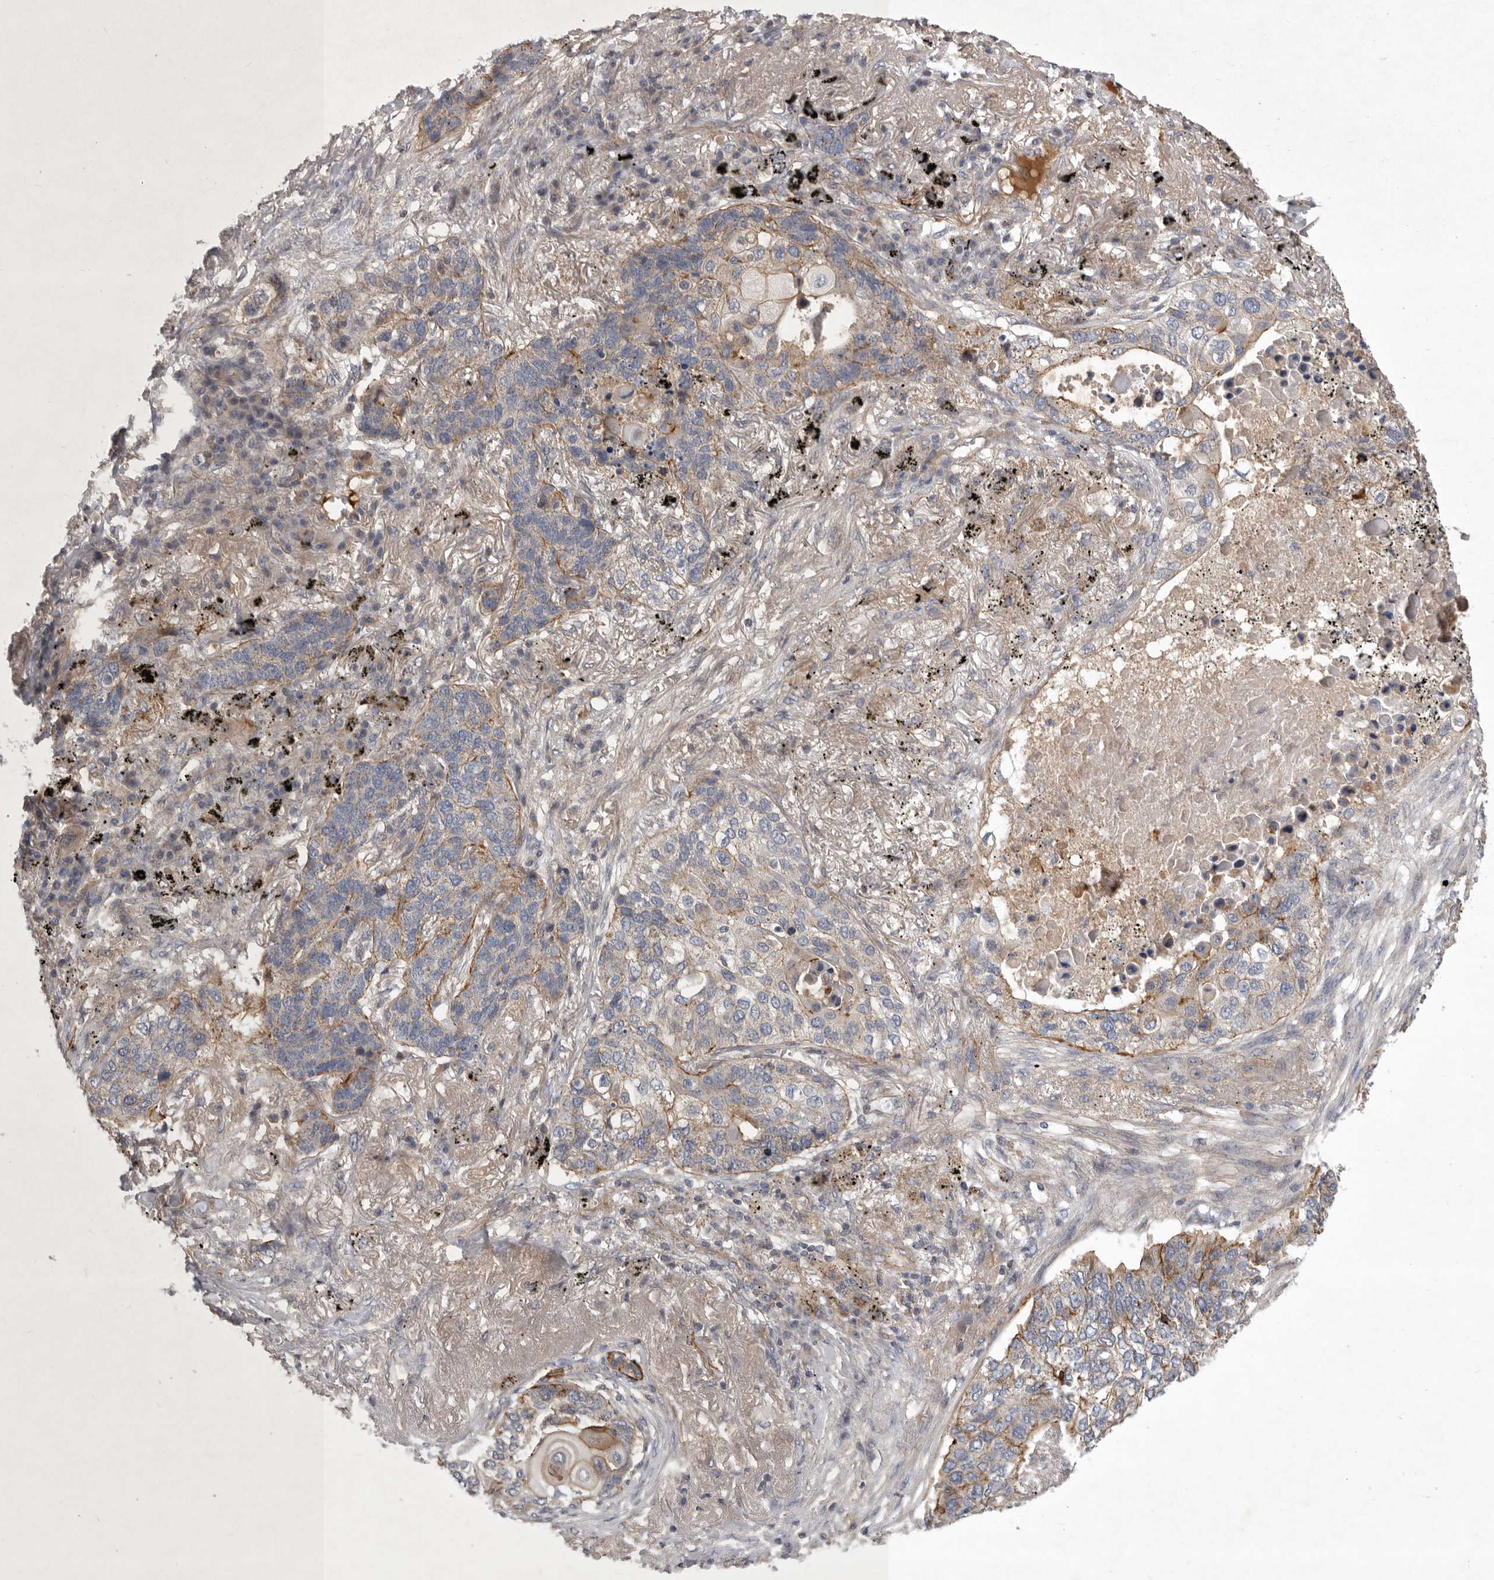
{"staining": {"intensity": "weak", "quantity": "<25%", "location": "cytoplasmic/membranous"}, "tissue": "lung cancer", "cell_type": "Tumor cells", "image_type": "cancer", "snomed": [{"axis": "morphology", "description": "Squamous cell carcinoma, NOS"}, {"axis": "topography", "description": "Lung"}], "caption": "Immunohistochemical staining of human squamous cell carcinoma (lung) displays no significant staining in tumor cells. Nuclei are stained in blue.", "gene": "MLPH", "patient": {"sex": "female", "age": 63}}